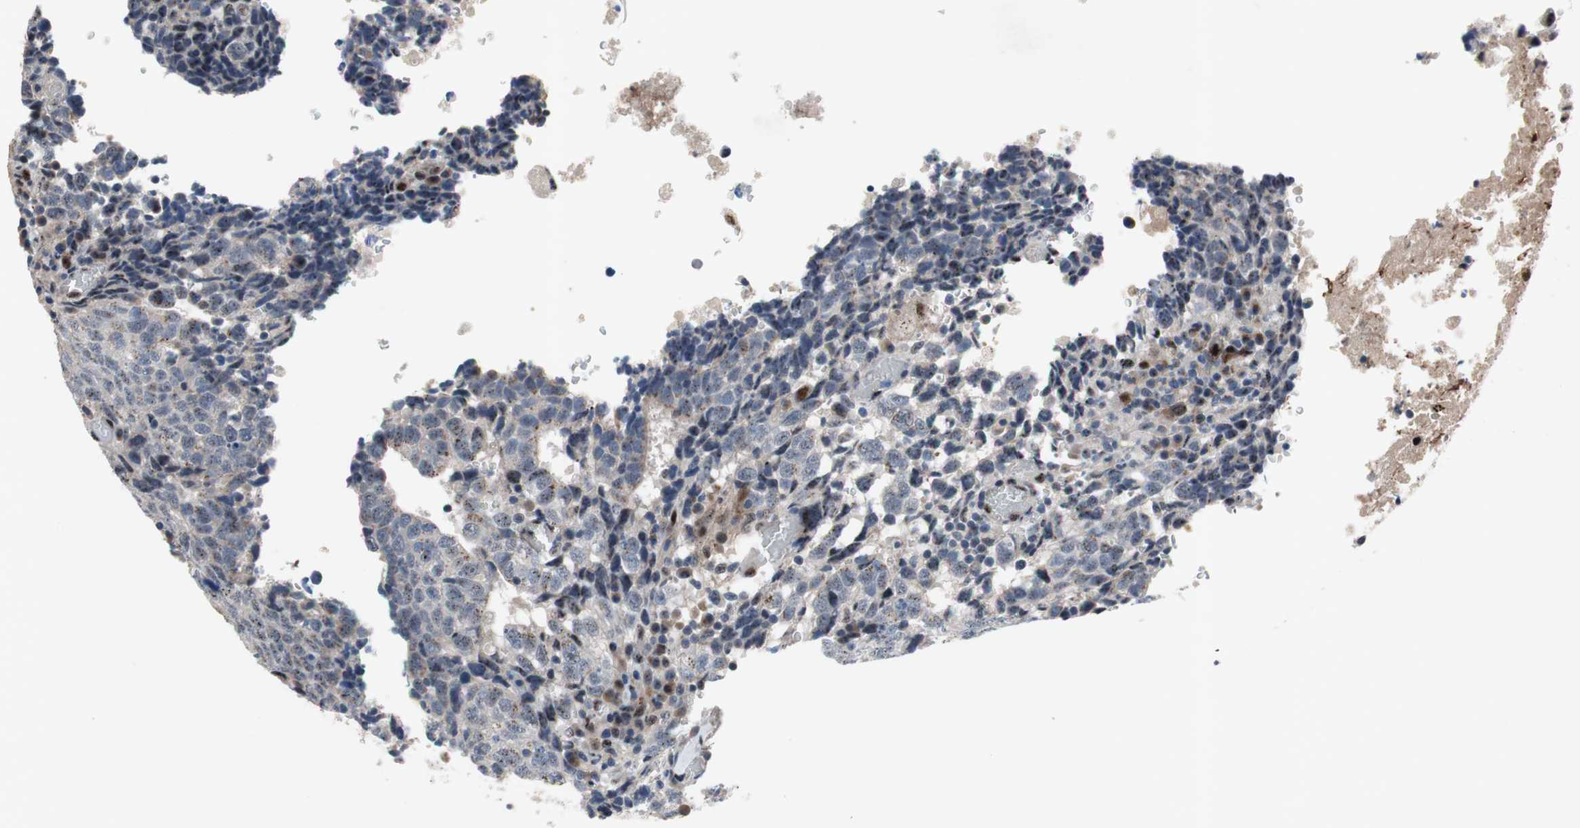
{"staining": {"intensity": "weak", "quantity": "<25%", "location": "nuclear"}, "tissue": "testis cancer", "cell_type": "Tumor cells", "image_type": "cancer", "snomed": [{"axis": "morphology", "description": "Necrosis, NOS"}, {"axis": "morphology", "description": "Carcinoma, Embryonal, NOS"}, {"axis": "topography", "description": "Testis"}], "caption": "High magnification brightfield microscopy of testis cancer stained with DAB (3,3'-diaminobenzidine) (brown) and counterstained with hematoxylin (blue): tumor cells show no significant expression.", "gene": "SOX7", "patient": {"sex": "male", "age": 19}}